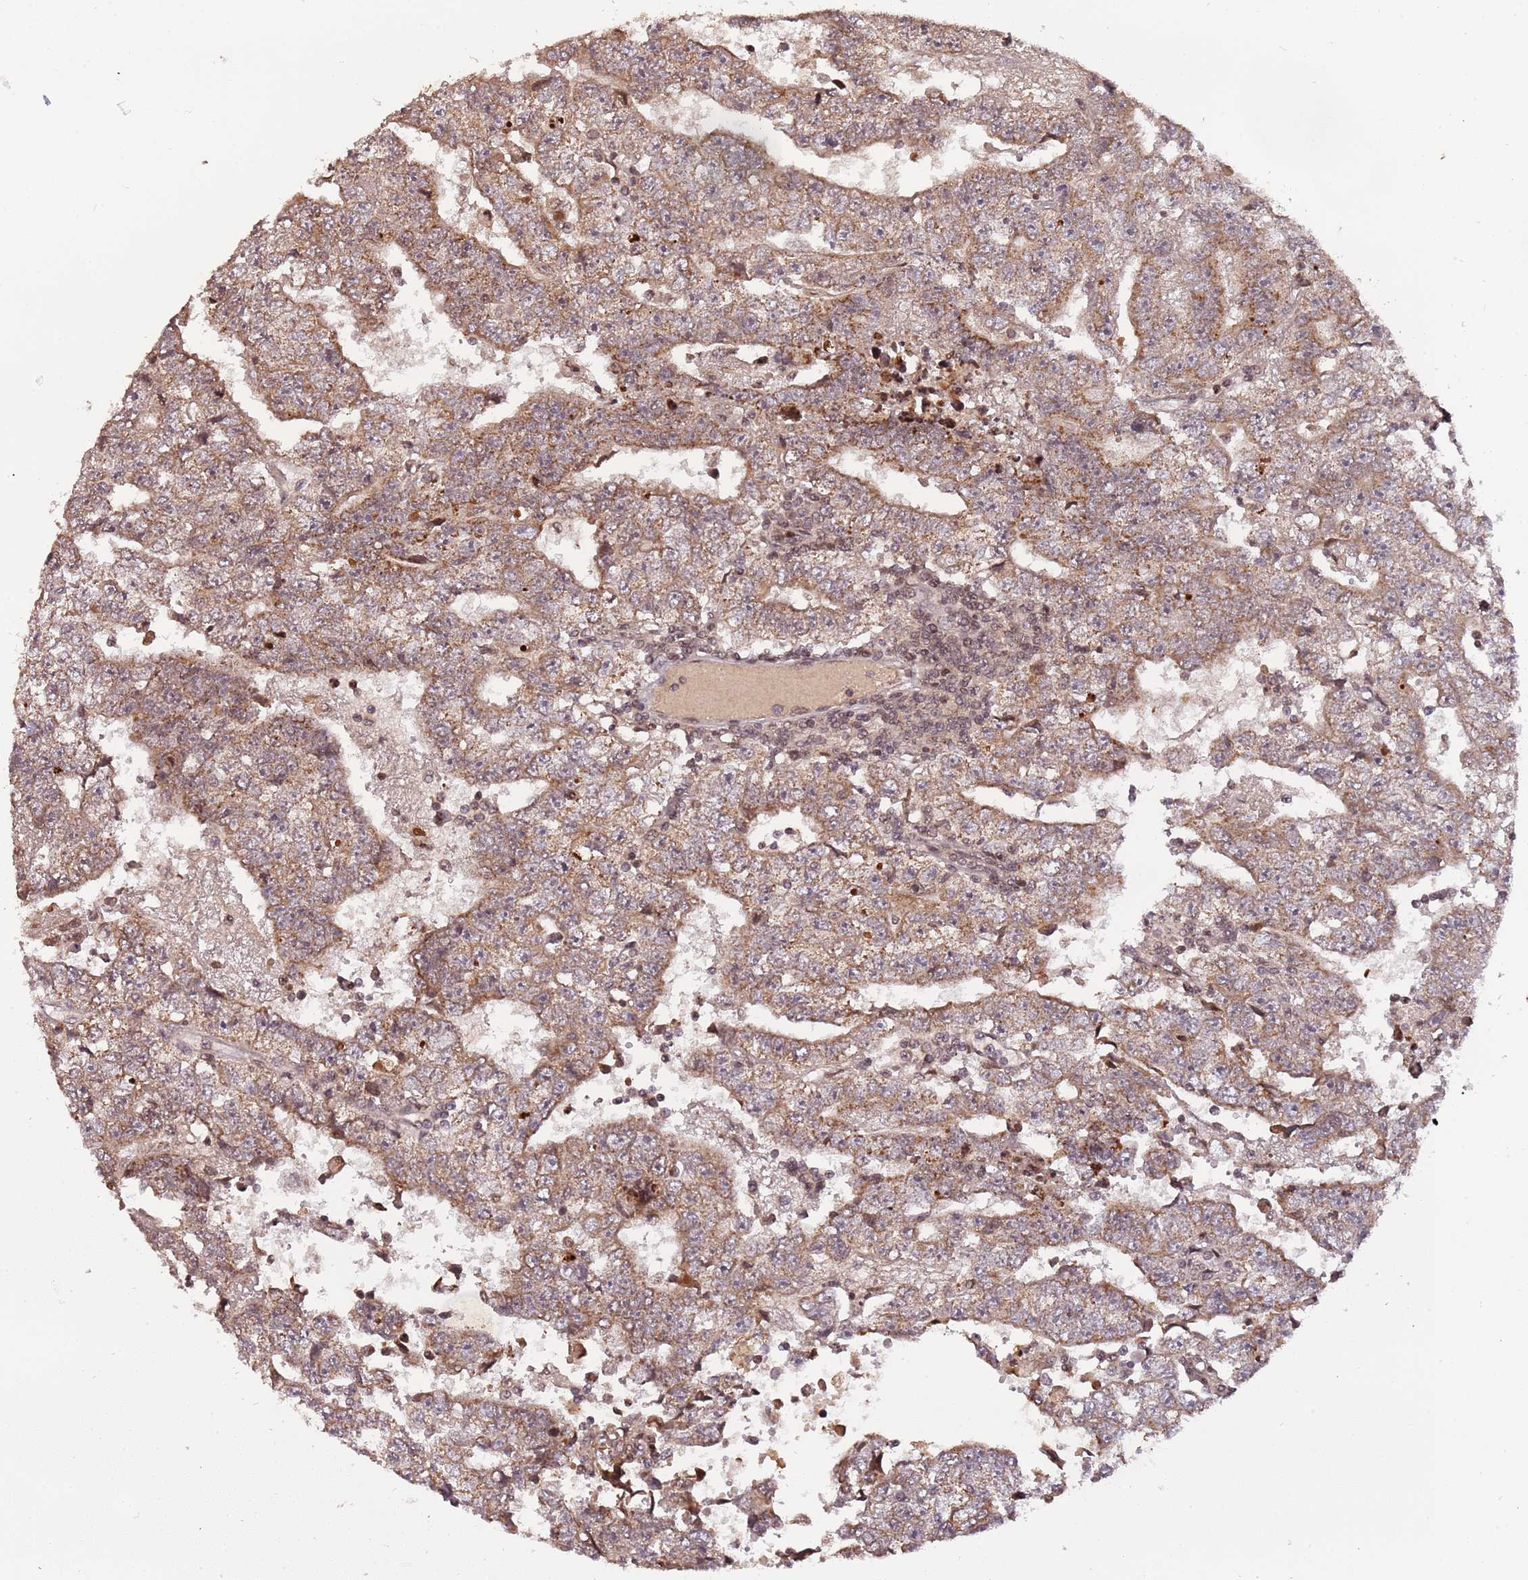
{"staining": {"intensity": "moderate", "quantity": ">75%", "location": "cytoplasmic/membranous"}, "tissue": "testis cancer", "cell_type": "Tumor cells", "image_type": "cancer", "snomed": [{"axis": "morphology", "description": "Carcinoma, Embryonal, NOS"}, {"axis": "topography", "description": "Testis"}], "caption": "DAB (3,3'-diaminobenzidine) immunohistochemical staining of human testis embryonal carcinoma exhibits moderate cytoplasmic/membranous protein staining in about >75% of tumor cells.", "gene": "SAMSN1", "patient": {"sex": "male", "age": 25}}